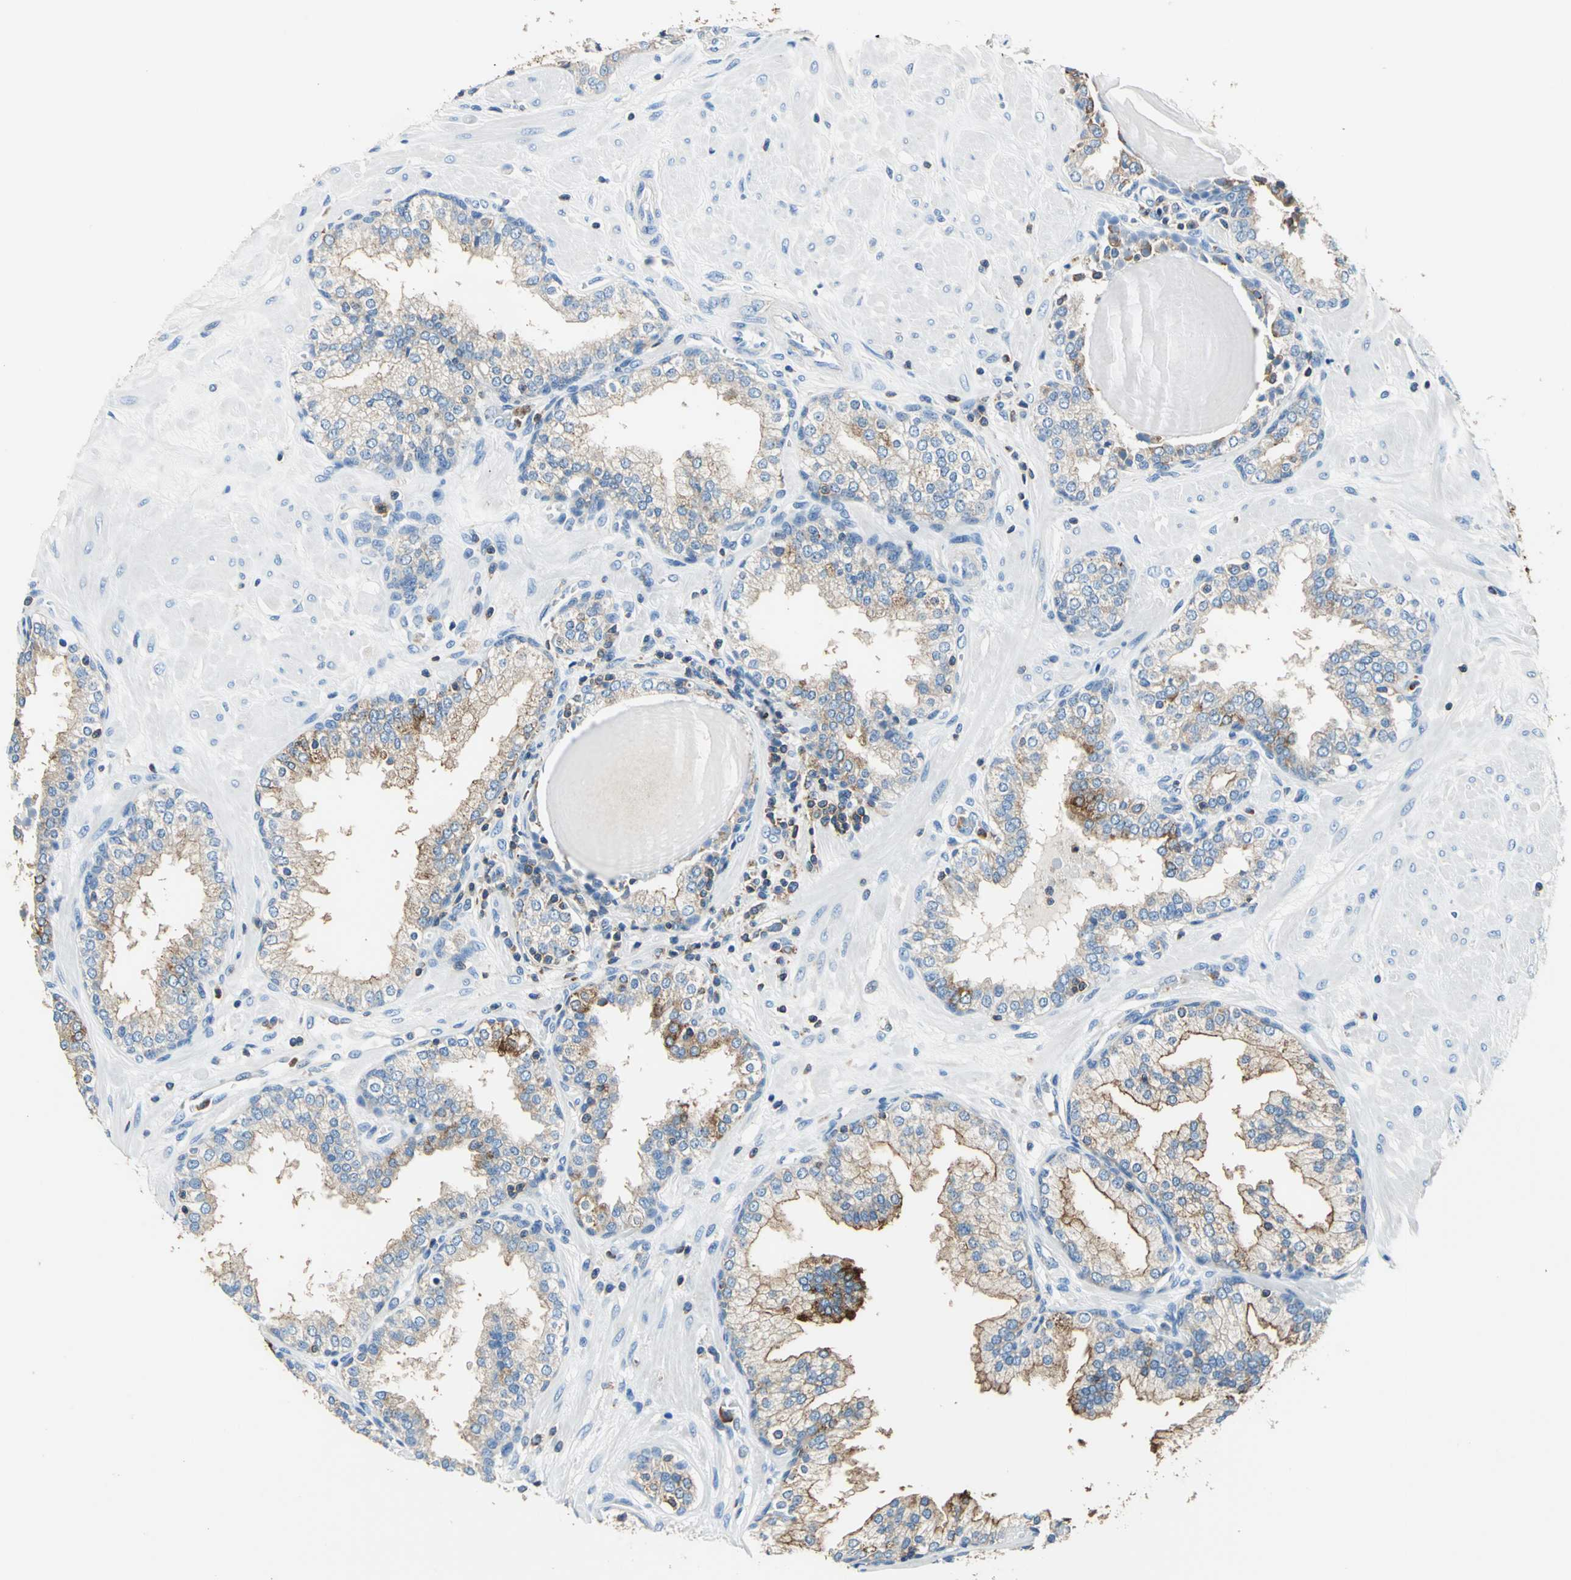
{"staining": {"intensity": "moderate", "quantity": ">75%", "location": "cytoplasmic/membranous"}, "tissue": "prostate", "cell_type": "Glandular cells", "image_type": "normal", "snomed": [{"axis": "morphology", "description": "Normal tissue, NOS"}, {"axis": "topography", "description": "Prostate"}], "caption": "This histopathology image reveals immunohistochemistry (IHC) staining of unremarkable human prostate, with medium moderate cytoplasmic/membranous expression in about >75% of glandular cells.", "gene": "SEPTIN11", "patient": {"sex": "male", "age": 51}}